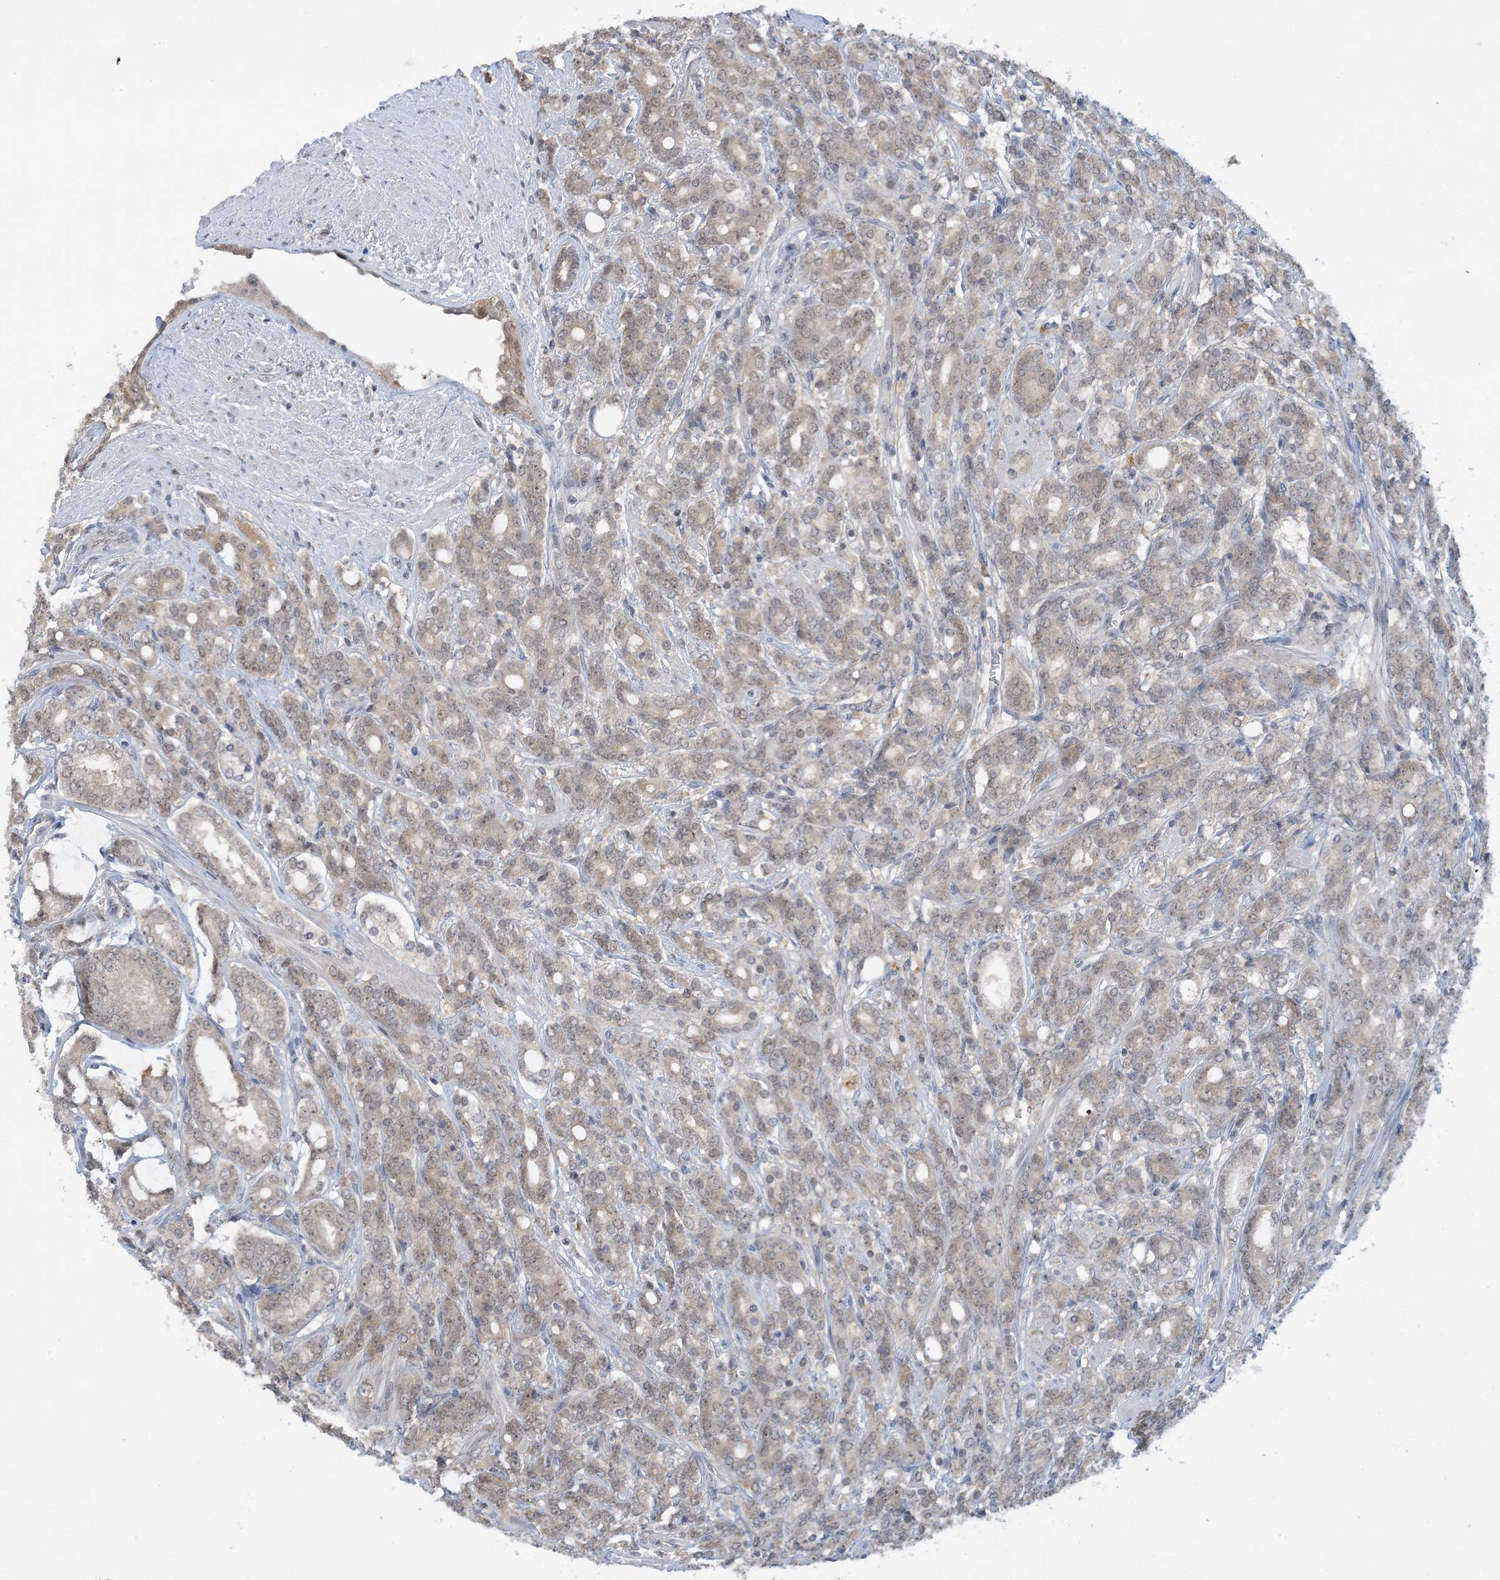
{"staining": {"intensity": "weak", "quantity": ">75%", "location": "nuclear"}, "tissue": "prostate cancer", "cell_type": "Tumor cells", "image_type": "cancer", "snomed": [{"axis": "morphology", "description": "Adenocarcinoma, High grade"}, {"axis": "topography", "description": "Prostate"}], "caption": "Protein staining of prostate cancer tissue displays weak nuclear expression in about >75% of tumor cells.", "gene": "UBE2E1", "patient": {"sex": "male", "age": 62}}